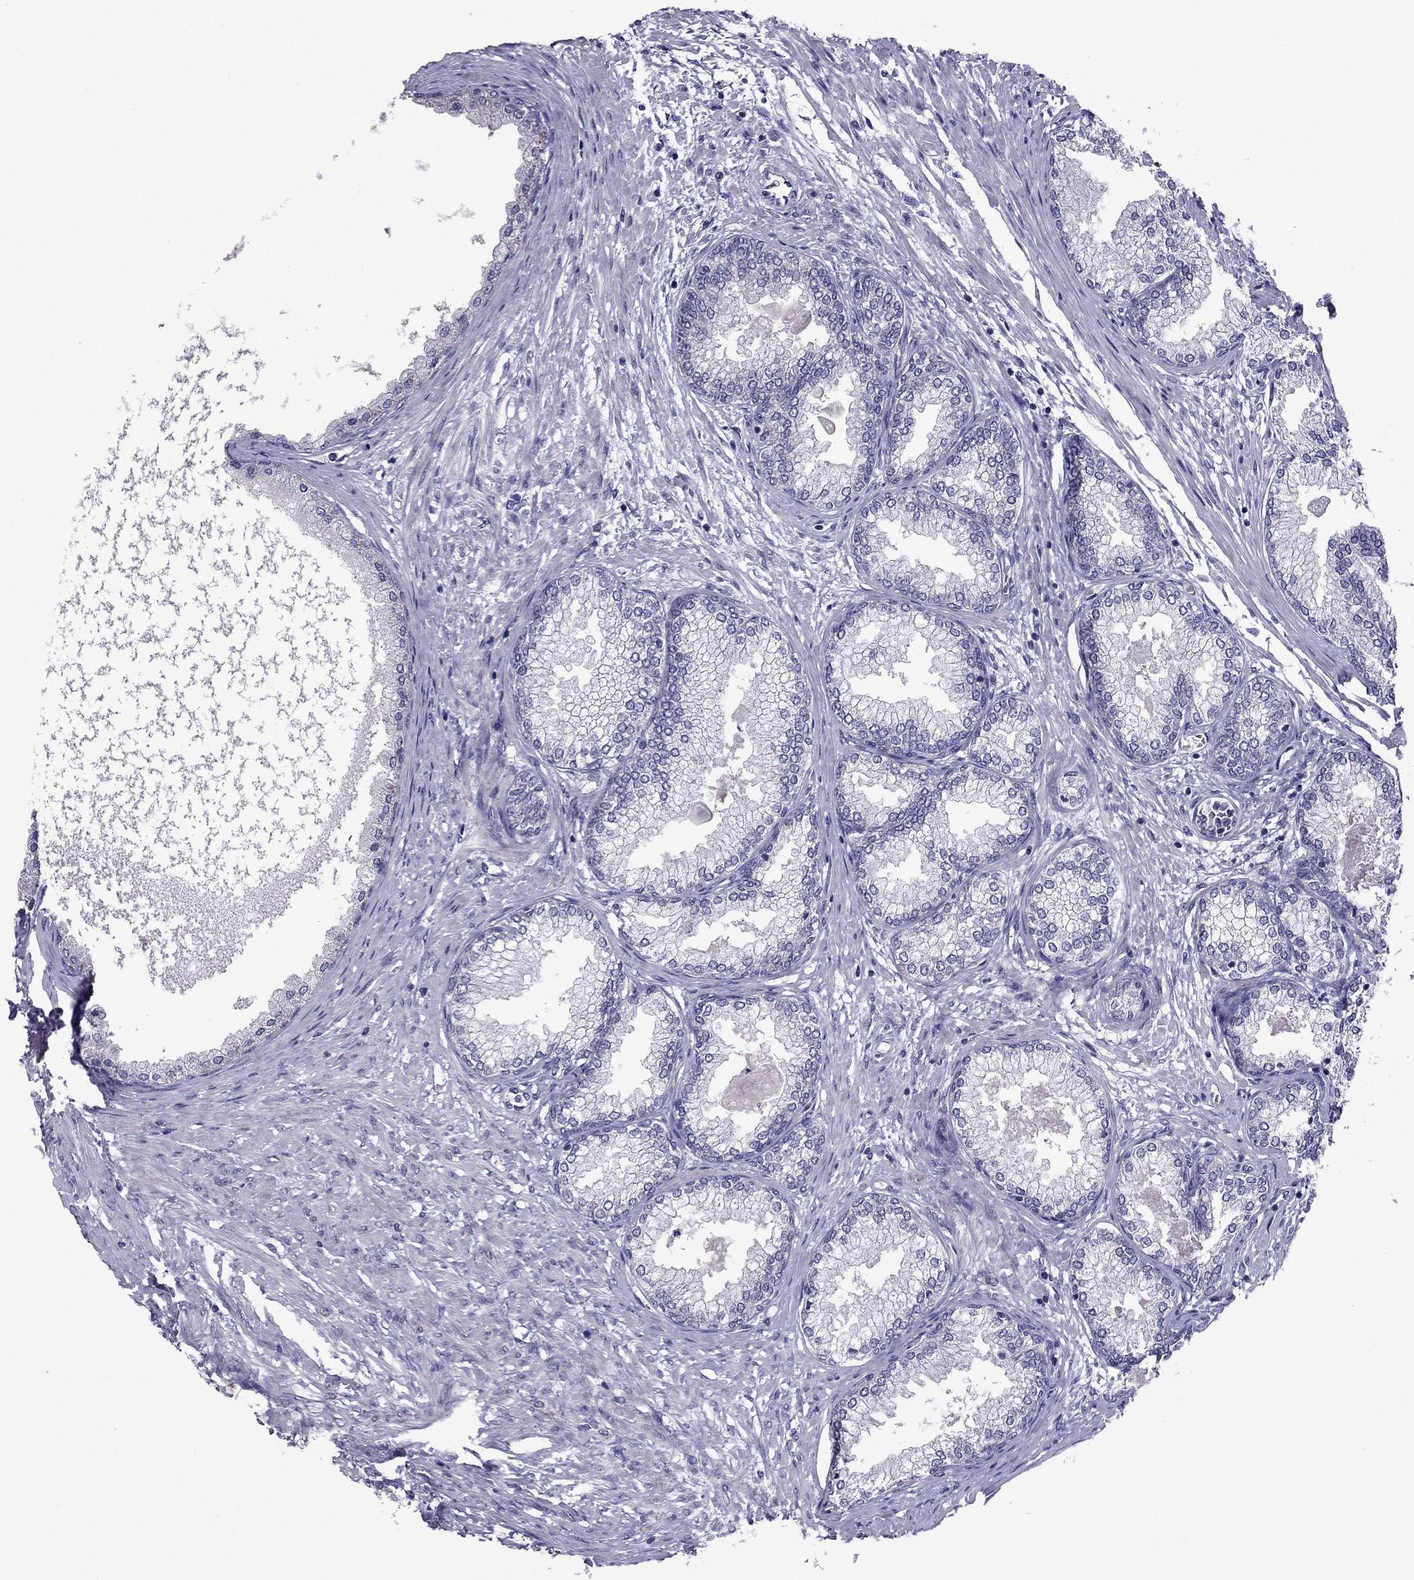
{"staining": {"intensity": "negative", "quantity": "none", "location": "none"}, "tissue": "prostate", "cell_type": "Glandular cells", "image_type": "normal", "snomed": [{"axis": "morphology", "description": "Normal tissue, NOS"}, {"axis": "topography", "description": "Prostate"}], "caption": "Immunohistochemistry (IHC) photomicrograph of unremarkable prostate: prostate stained with DAB reveals no significant protein expression in glandular cells.", "gene": "CDK5", "patient": {"sex": "male", "age": 72}}